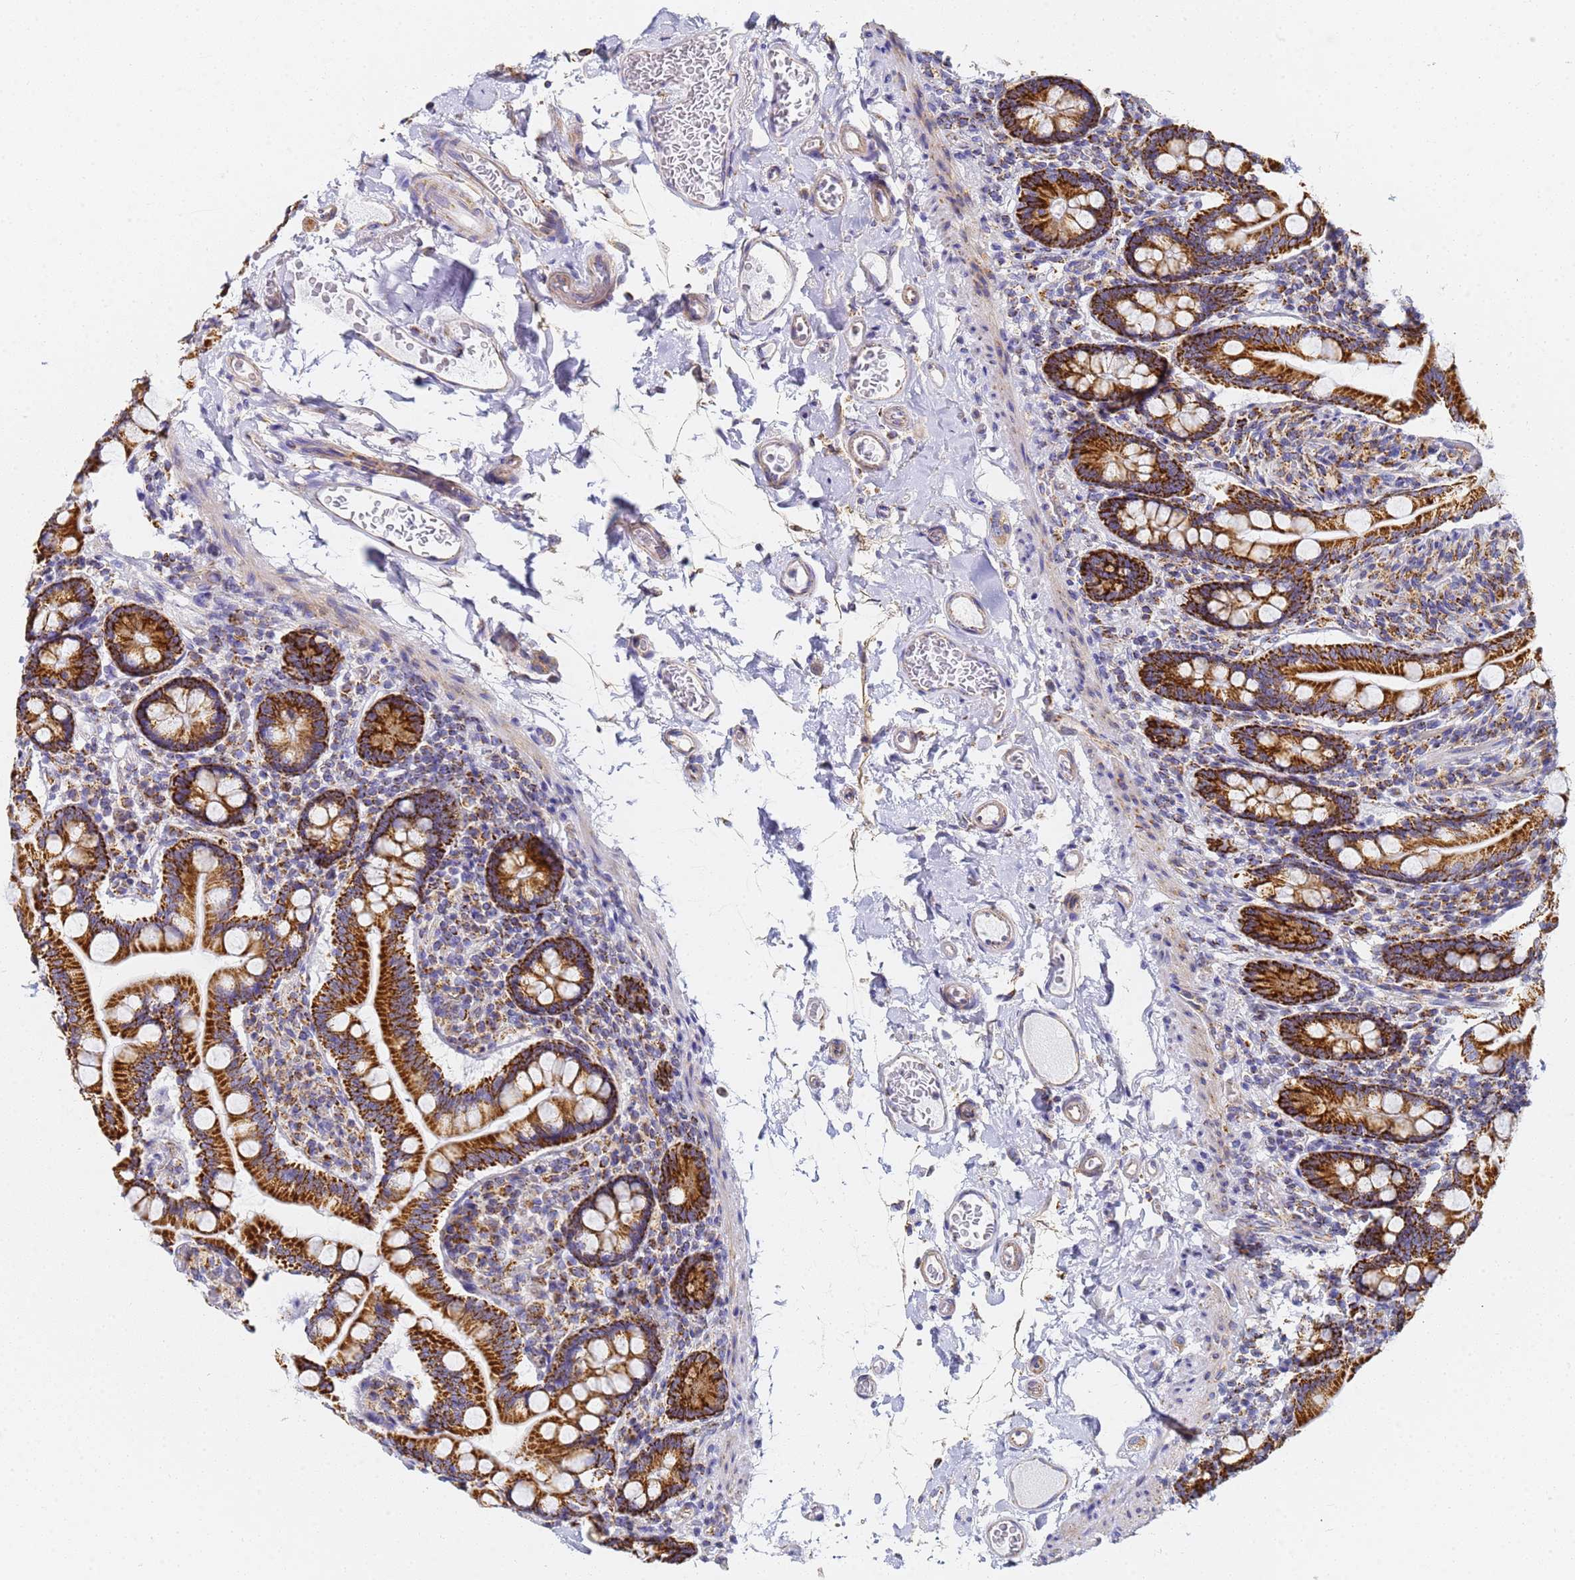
{"staining": {"intensity": "strong", "quantity": ">75%", "location": "cytoplasmic/membranous"}, "tissue": "small intestine", "cell_type": "Glandular cells", "image_type": "normal", "snomed": [{"axis": "morphology", "description": "Normal tissue, NOS"}, {"axis": "topography", "description": "Small intestine"}], "caption": "Immunohistochemical staining of normal human small intestine reveals strong cytoplasmic/membranous protein staining in about >75% of glandular cells.", "gene": "CNIH4", "patient": {"sex": "female", "age": 64}}